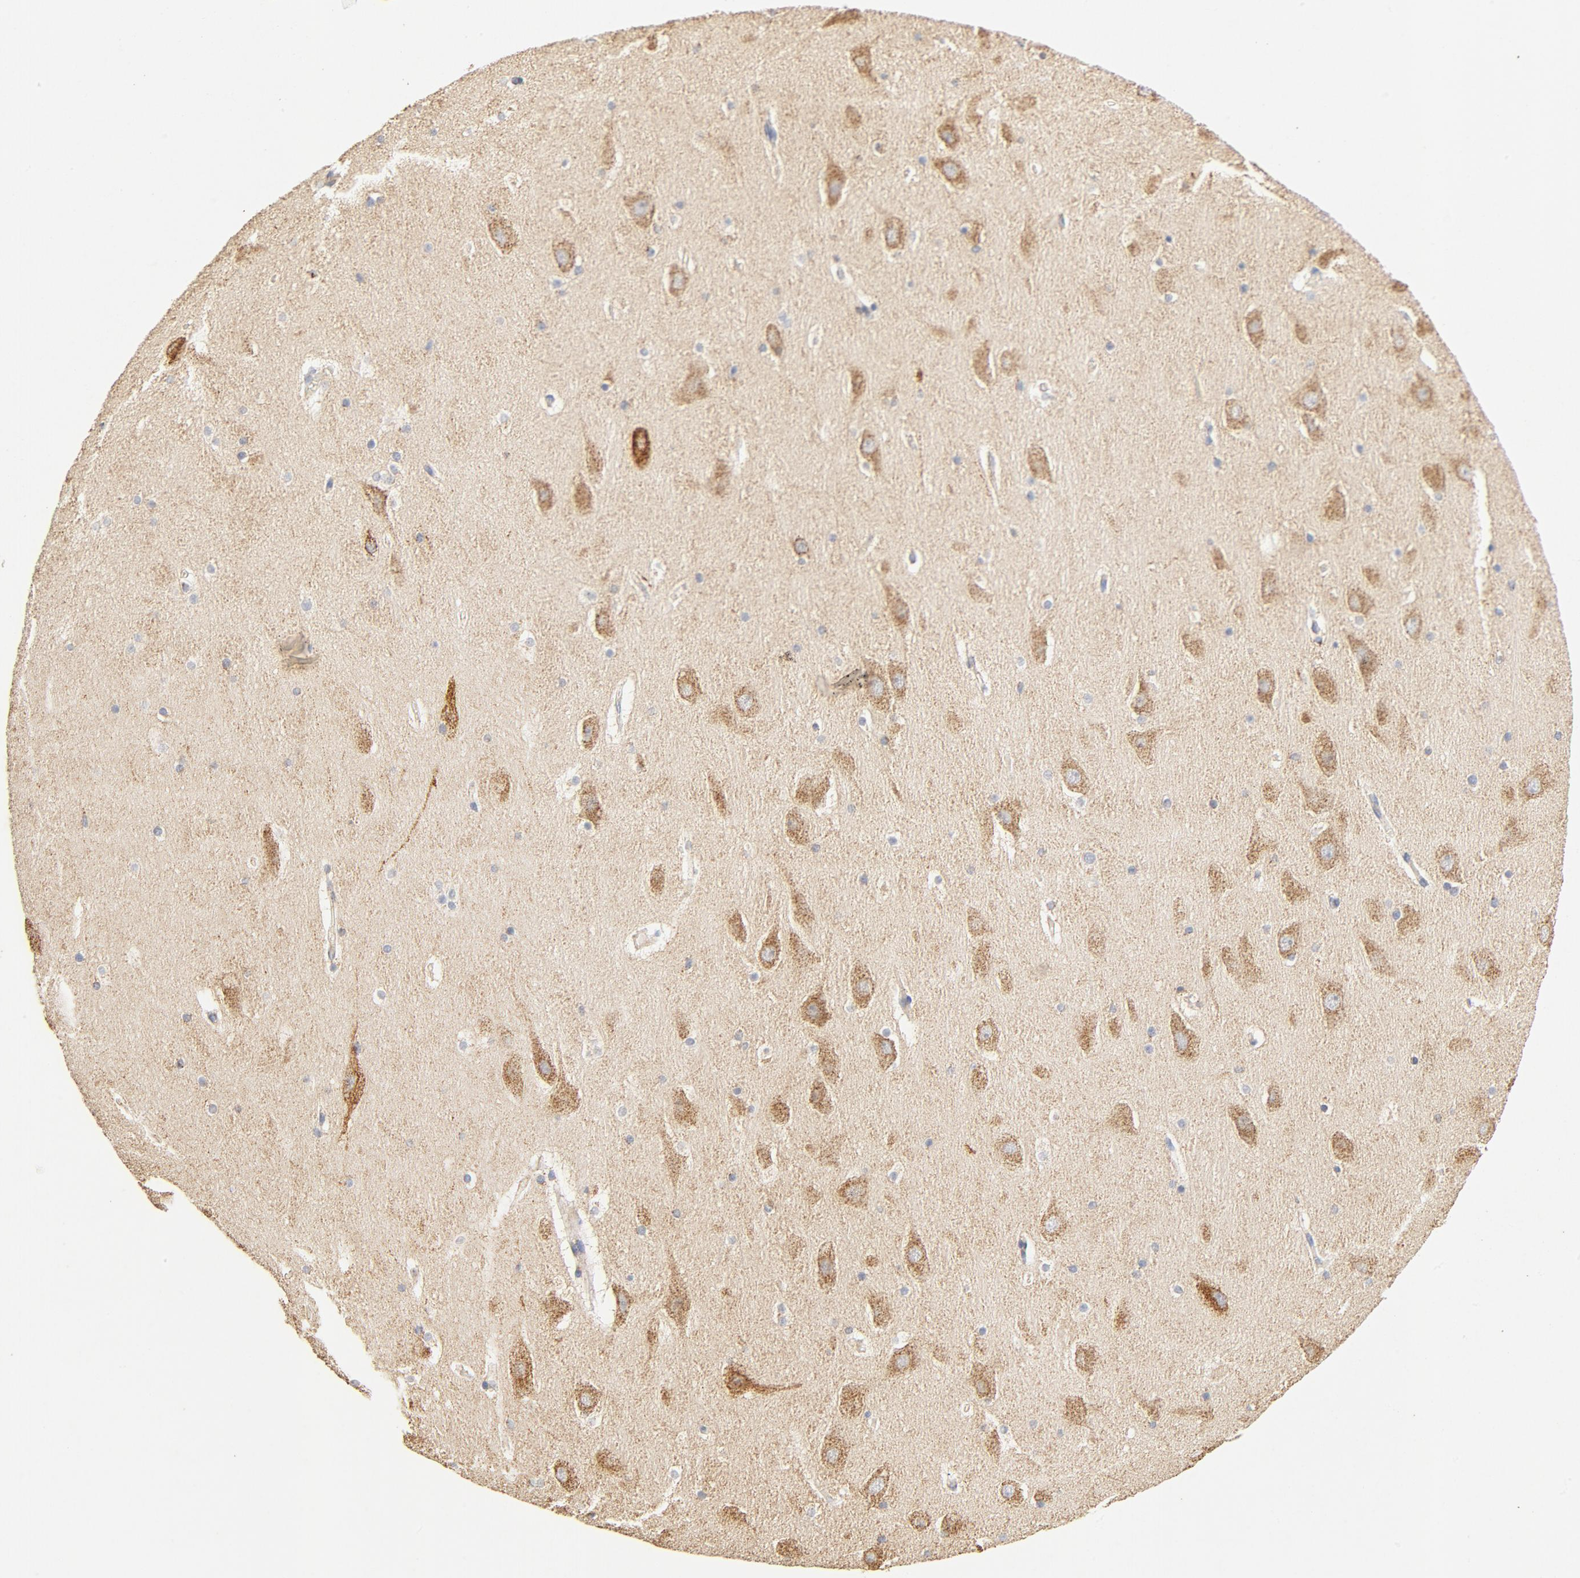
{"staining": {"intensity": "negative", "quantity": "none", "location": "none"}, "tissue": "hippocampus", "cell_type": "Glial cells", "image_type": "normal", "snomed": [{"axis": "morphology", "description": "Normal tissue, NOS"}, {"axis": "topography", "description": "Hippocampus"}], "caption": "Micrograph shows no significant protein staining in glial cells of unremarkable hippocampus.", "gene": "COX4I1", "patient": {"sex": "male", "age": 45}}